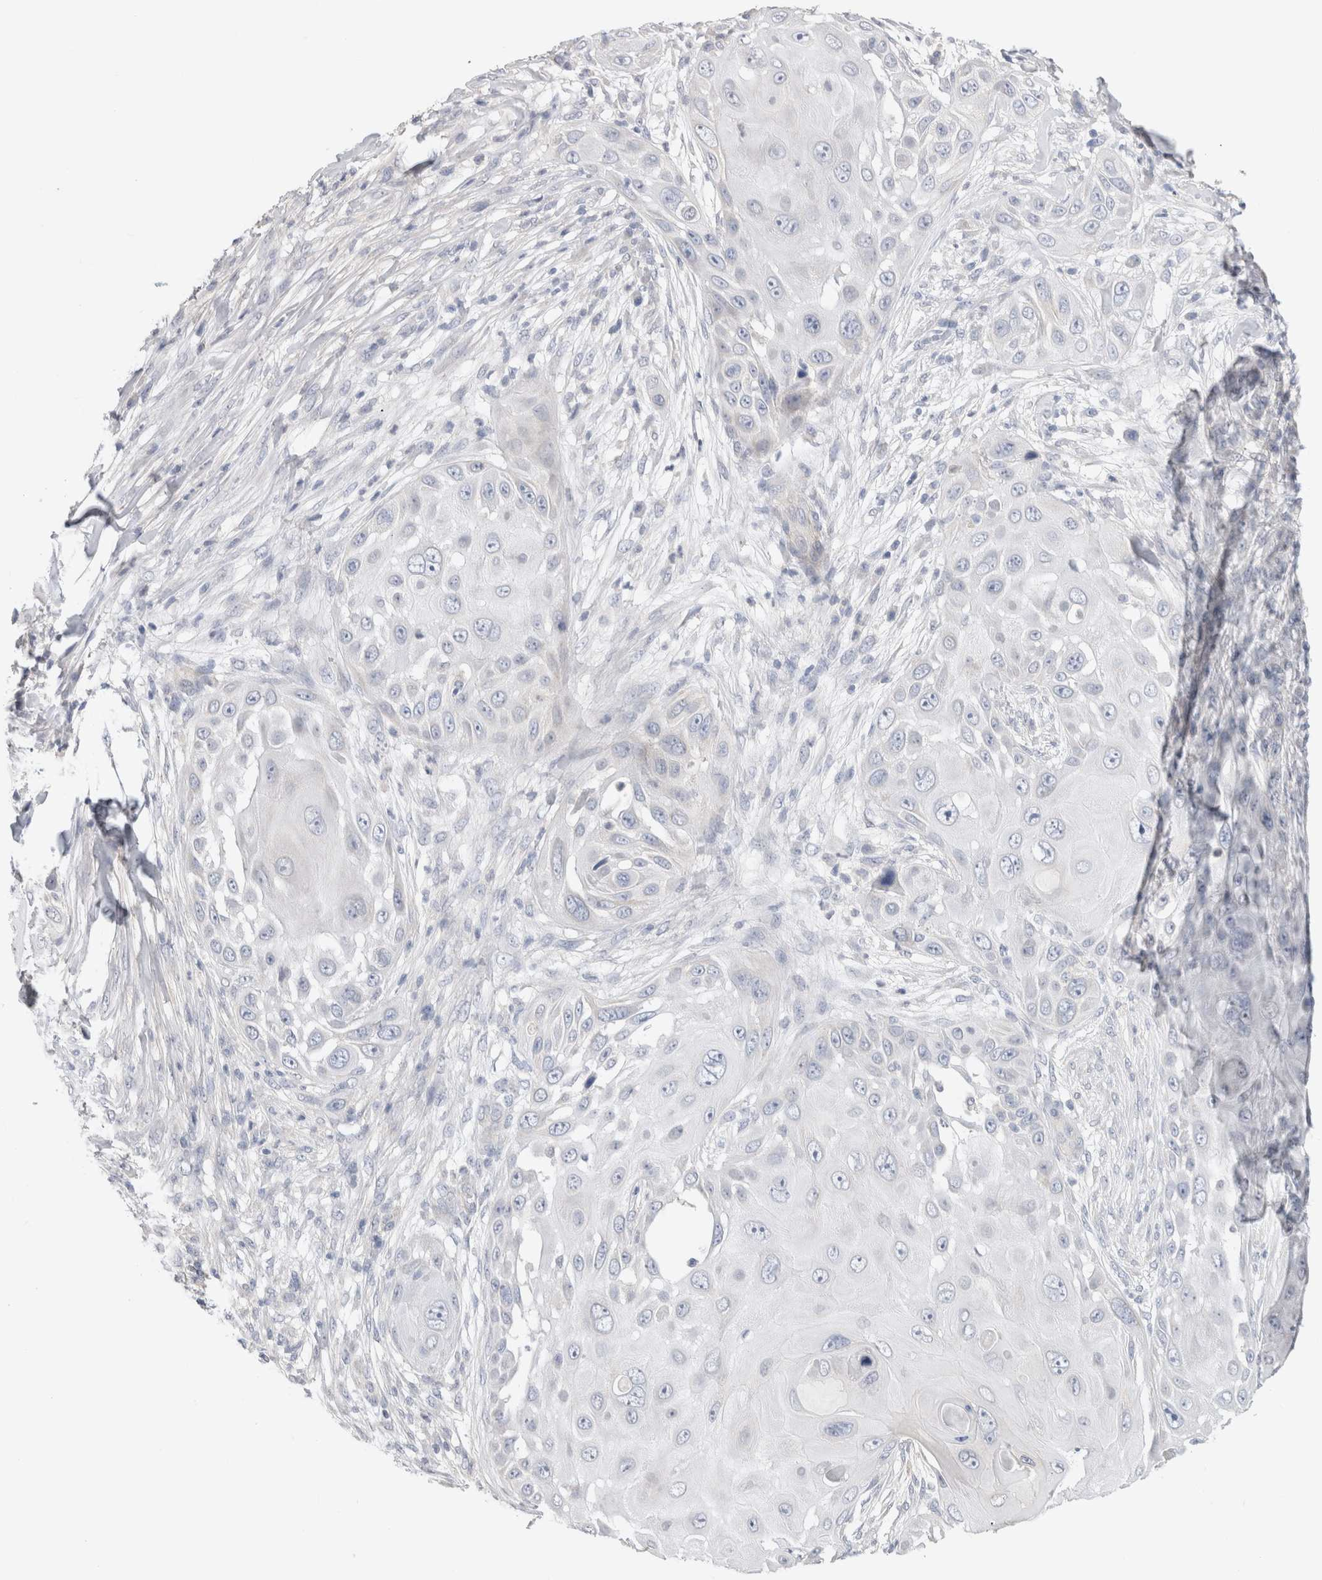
{"staining": {"intensity": "negative", "quantity": "none", "location": "none"}, "tissue": "skin cancer", "cell_type": "Tumor cells", "image_type": "cancer", "snomed": [{"axis": "morphology", "description": "Squamous cell carcinoma, NOS"}, {"axis": "topography", "description": "Skin"}], "caption": "DAB (3,3'-diaminobenzidine) immunohistochemical staining of human skin squamous cell carcinoma reveals no significant positivity in tumor cells.", "gene": "DMD", "patient": {"sex": "female", "age": 44}}